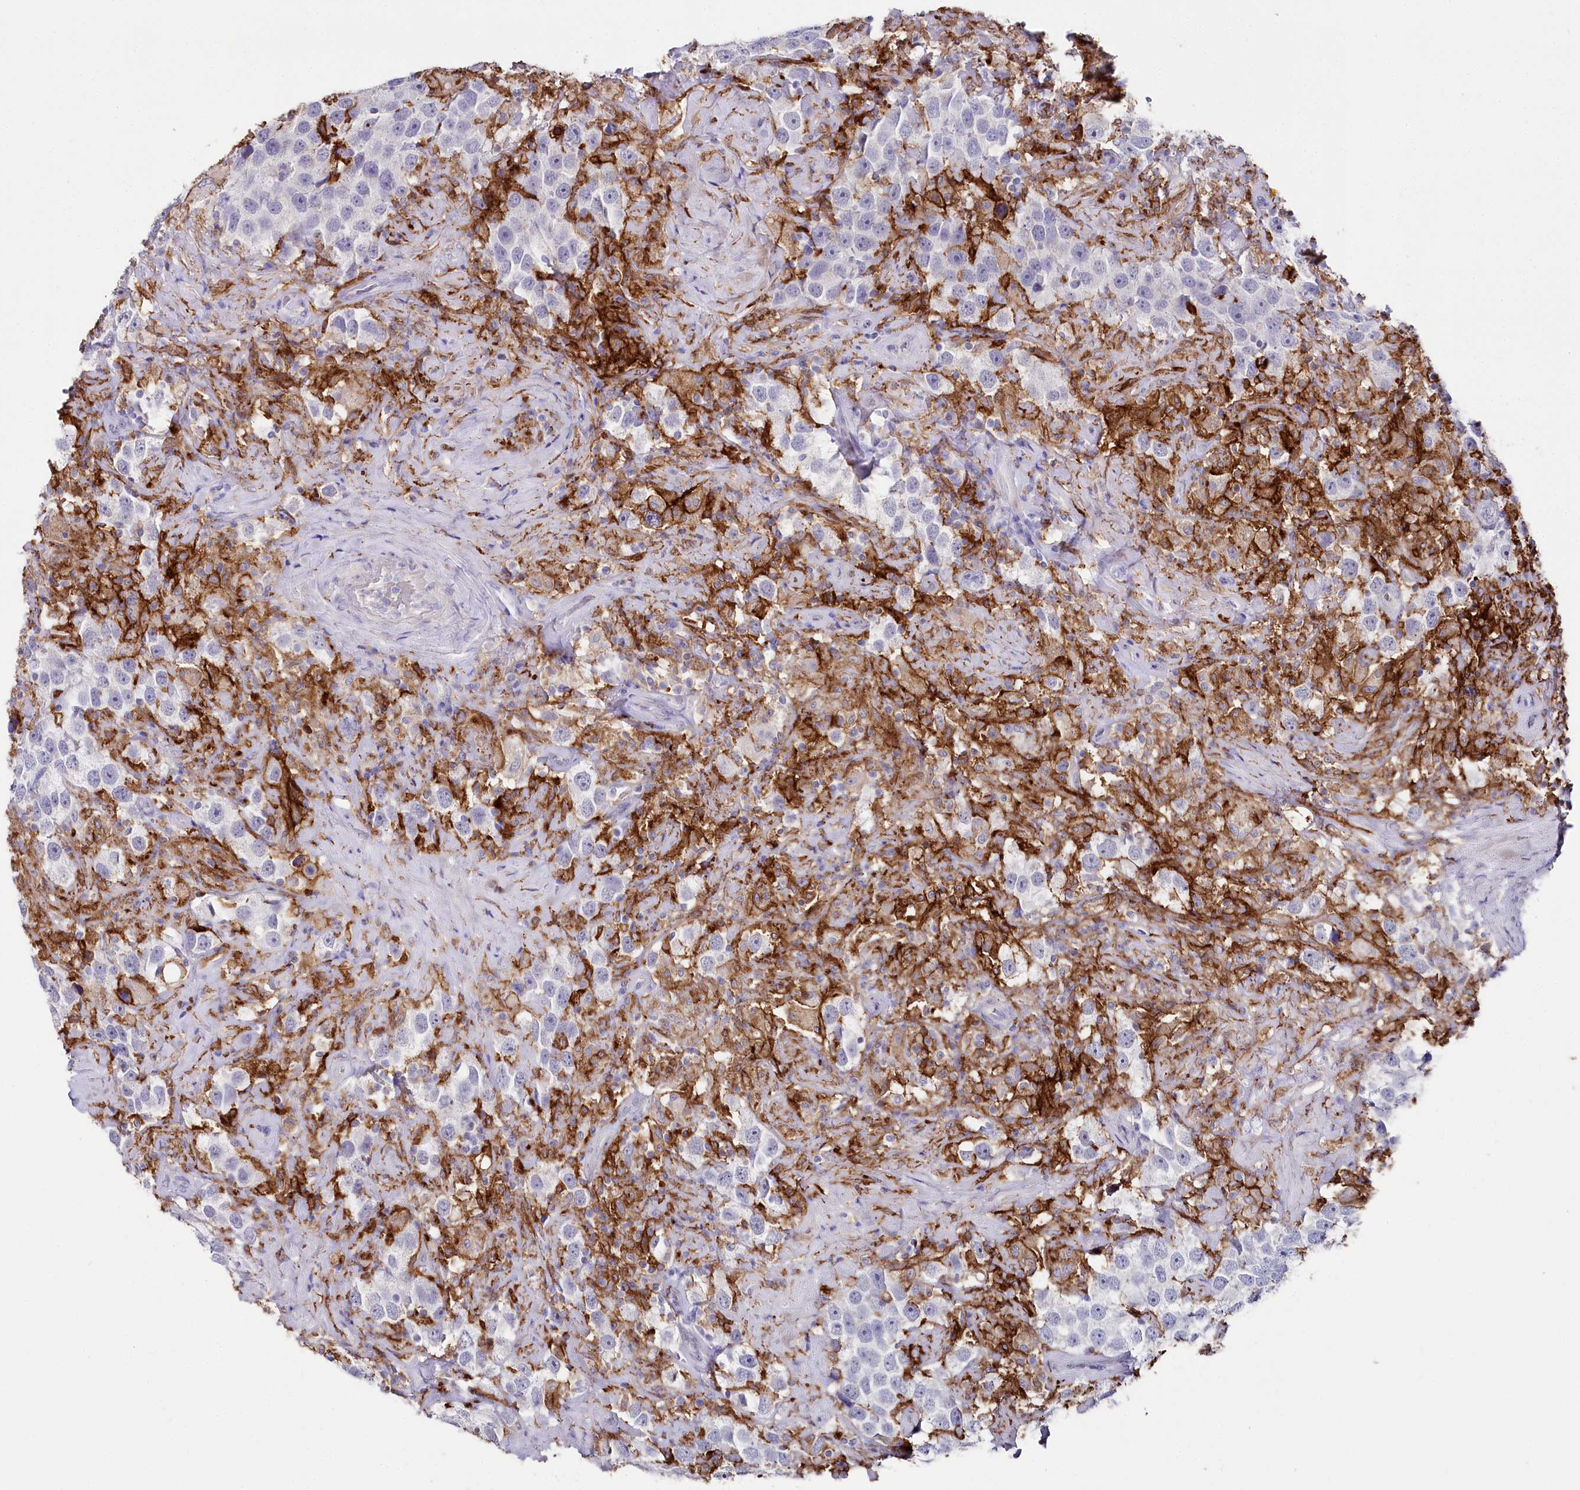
{"staining": {"intensity": "negative", "quantity": "none", "location": "none"}, "tissue": "testis cancer", "cell_type": "Tumor cells", "image_type": "cancer", "snomed": [{"axis": "morphology", "description": "Seminoma, NOS"}, {"axis": "topography", "description": "Testis"}], "caption": "Tumor cells show no significant positivity in testis seminoma.", "gene": "CLEC4M", "patient": {"sex": "male", "age": 49}}